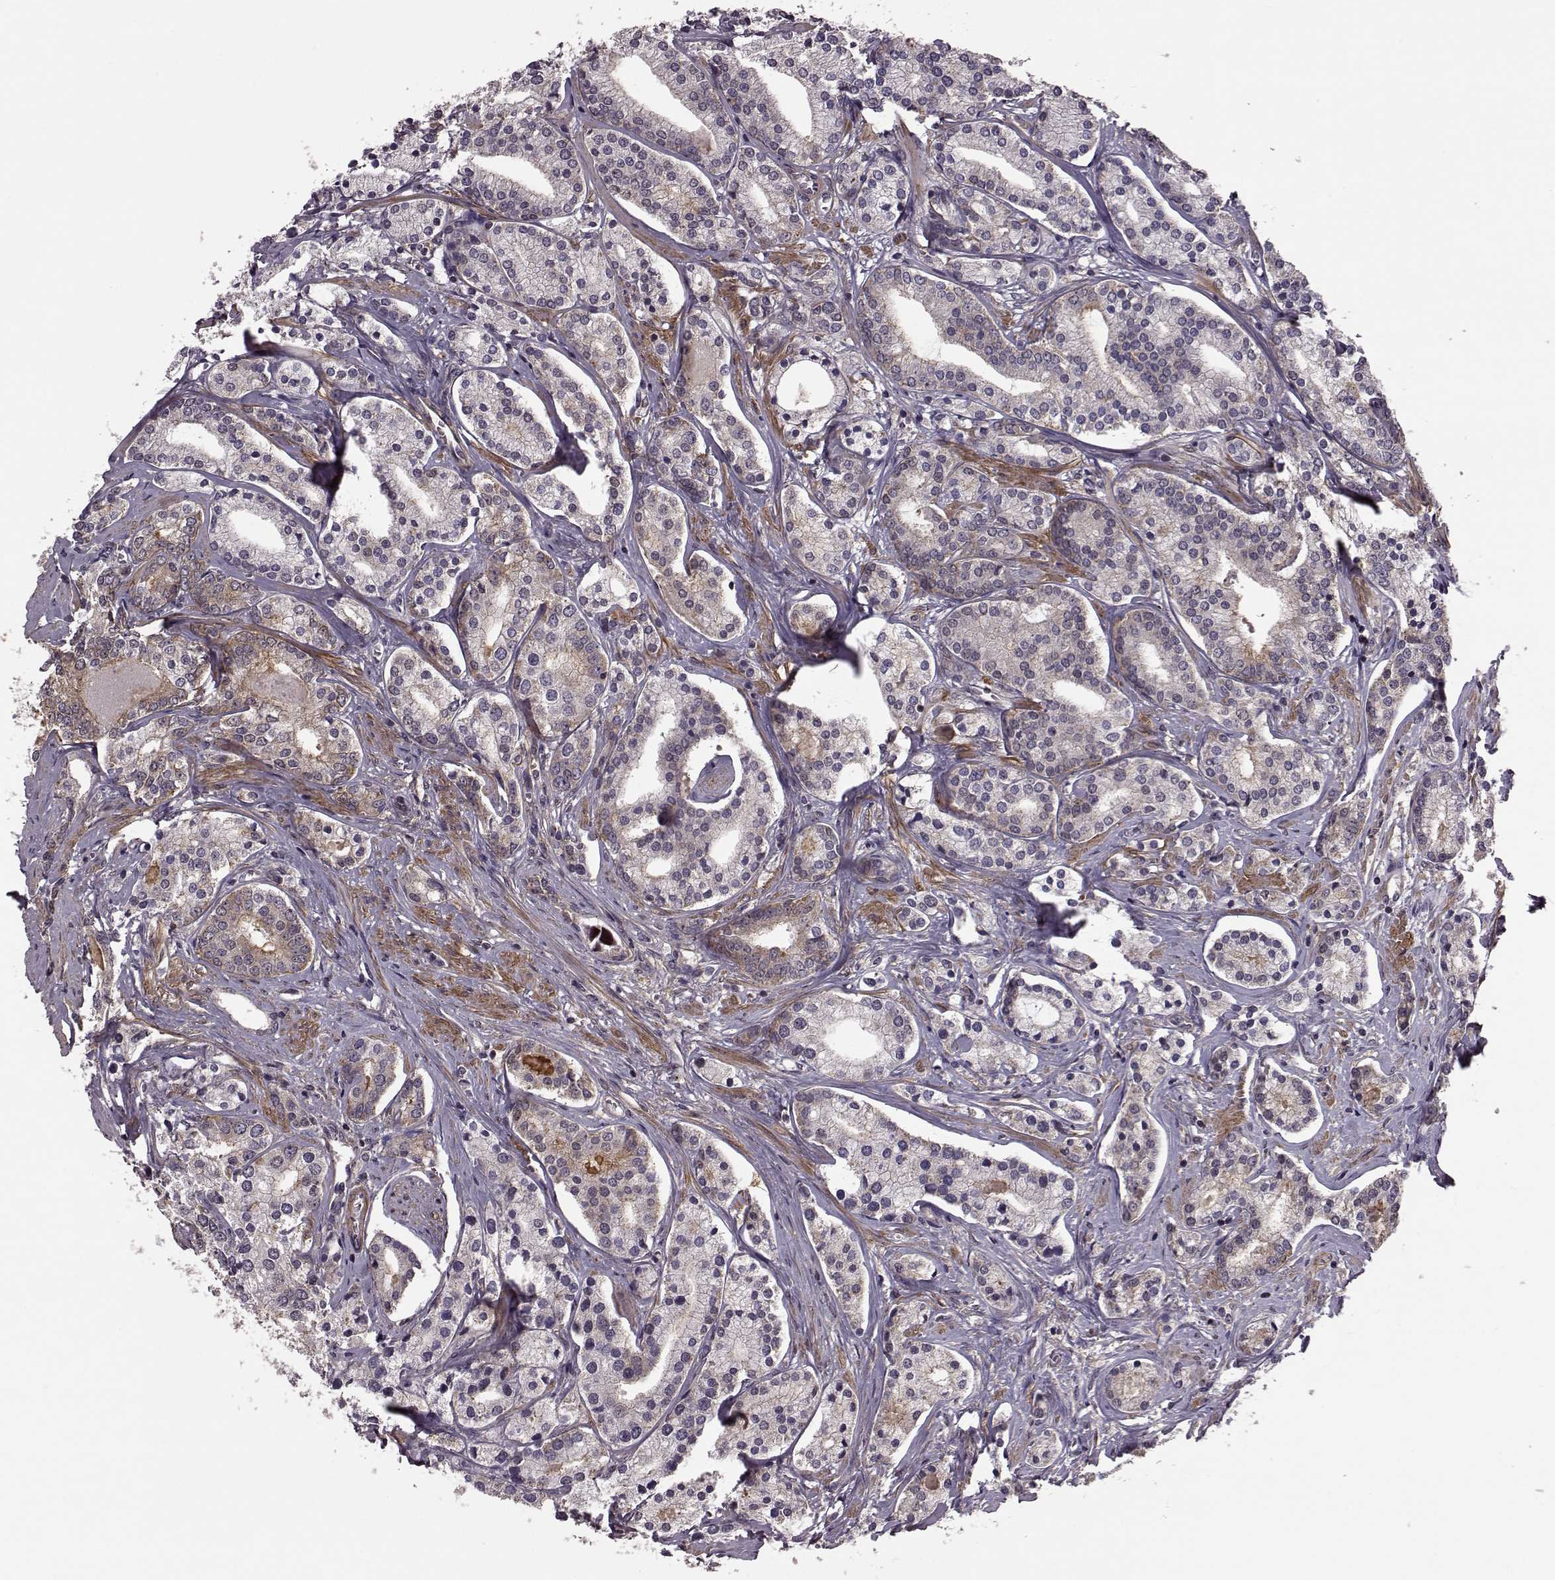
{"staining": {"intensity": "weak", "quantity": "25%-75%", "location": "cytoplasmic/membranous"}, "tissue": "prostate cancer", "cell_type": "Tumor cells", "image_type": "cancer", "snomed": [{"axis": "morphology", "description": "Adenocarcinoma, High grade"}, {"axis": "topography", "description": "Prostate"}], "caption": "A brown stain shows weak cytoplasmic/membranous expression of a protein in prostate cancer tumor cells. The protein is shown in brown color, while the nuclei are stained blue.", "gene": "FNIP2", "patient": {"sex": "male", "age": 58}}